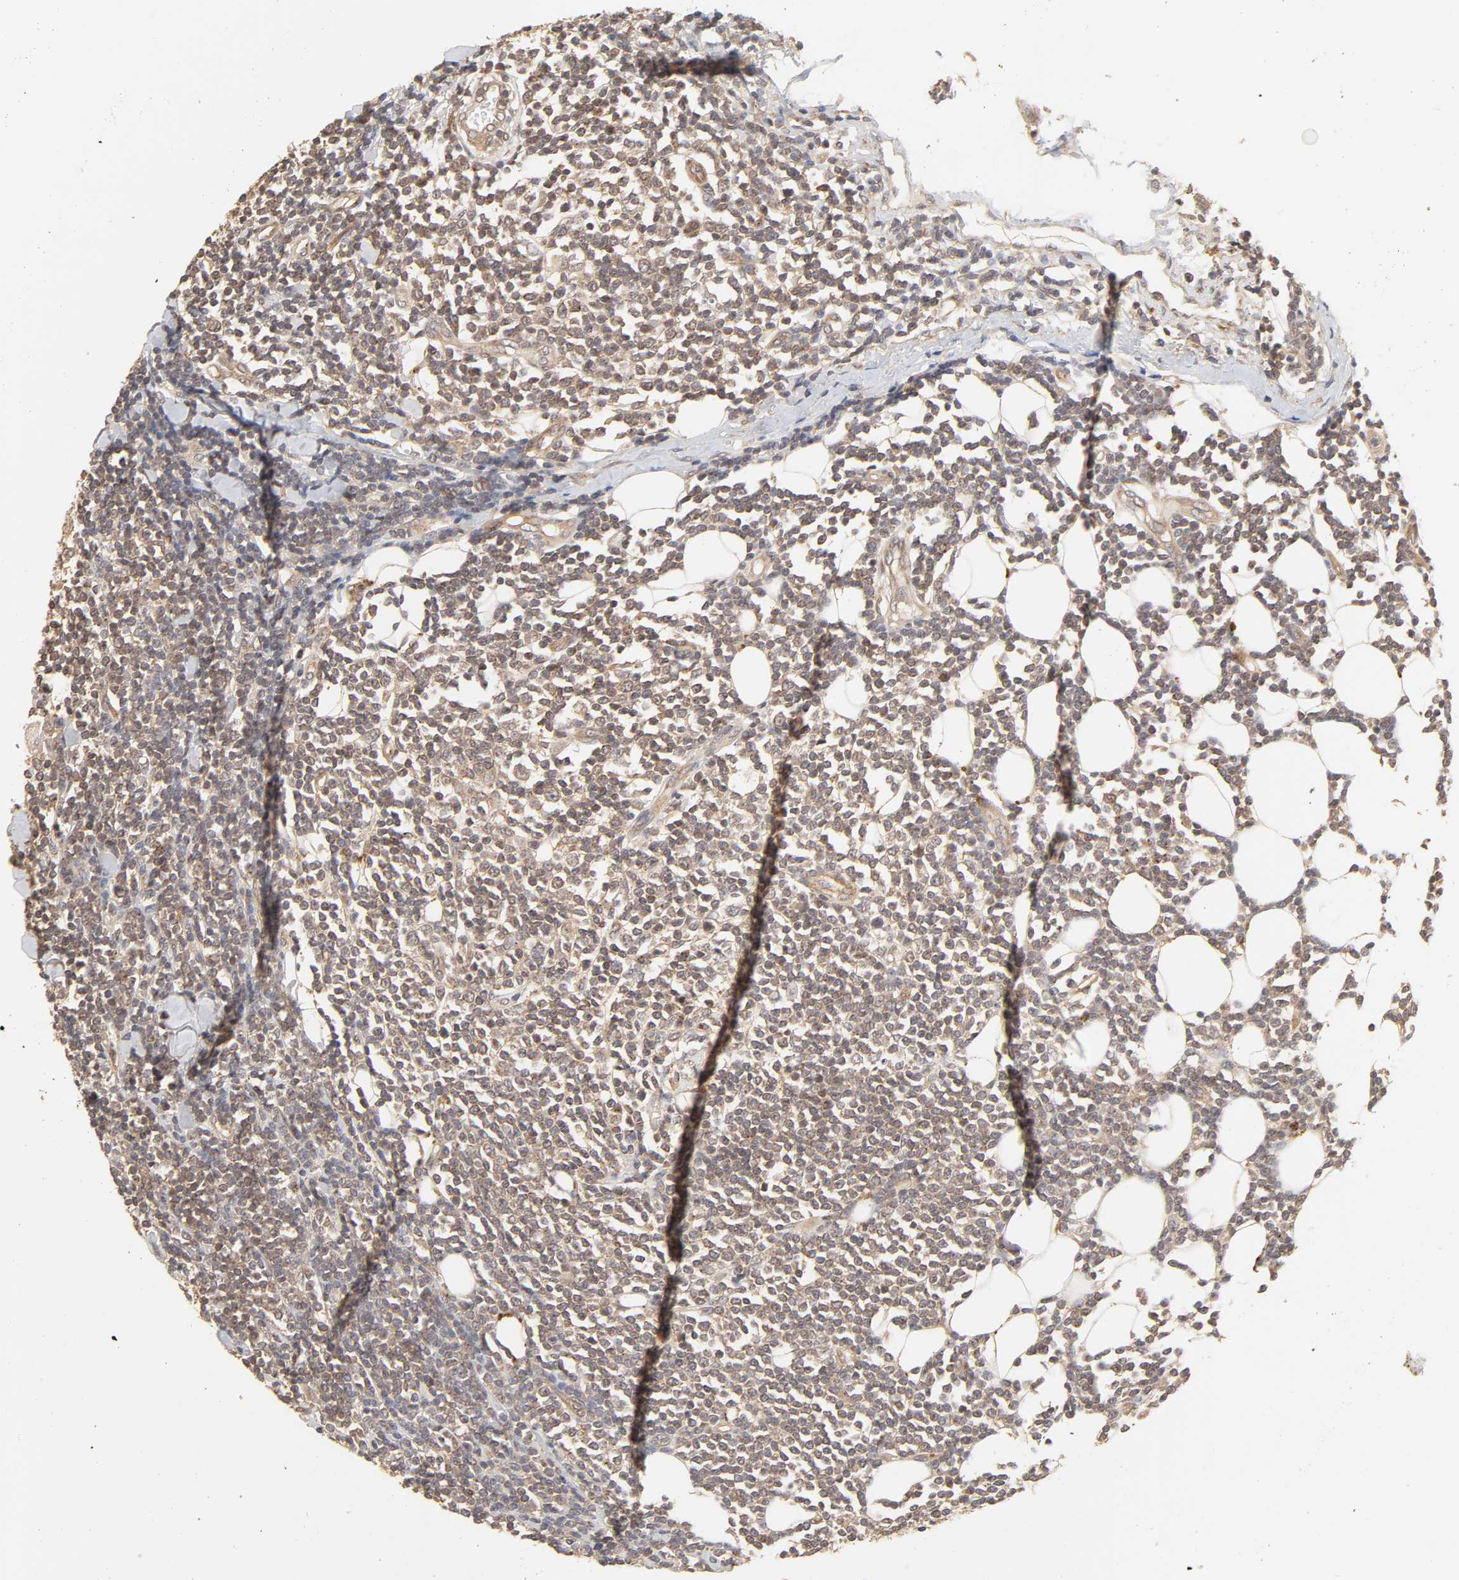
{"staining": {"intensity": "moderate", "quantity": ">75%", "location": "cytoplasmic/membranous"}, "tissue": "lymphoma", "cell_type": "Tumor cells", "image_type": "cancer", "snomed": [{"axis": "morphology", "description": "Malignant lymphoma, non-Hodgkin's type, Low grade"}, {"axis": "topography", "description": "Soft tissue"}], "caption": "The image demonstrates immunohistochemical staining of lymphoma. There is moderate cytoplasmic/membranous positivity is seen in approximately >75% of tumor cells.", "gene": "EPS8", "patient": {"sex": "male", "age": 92}}